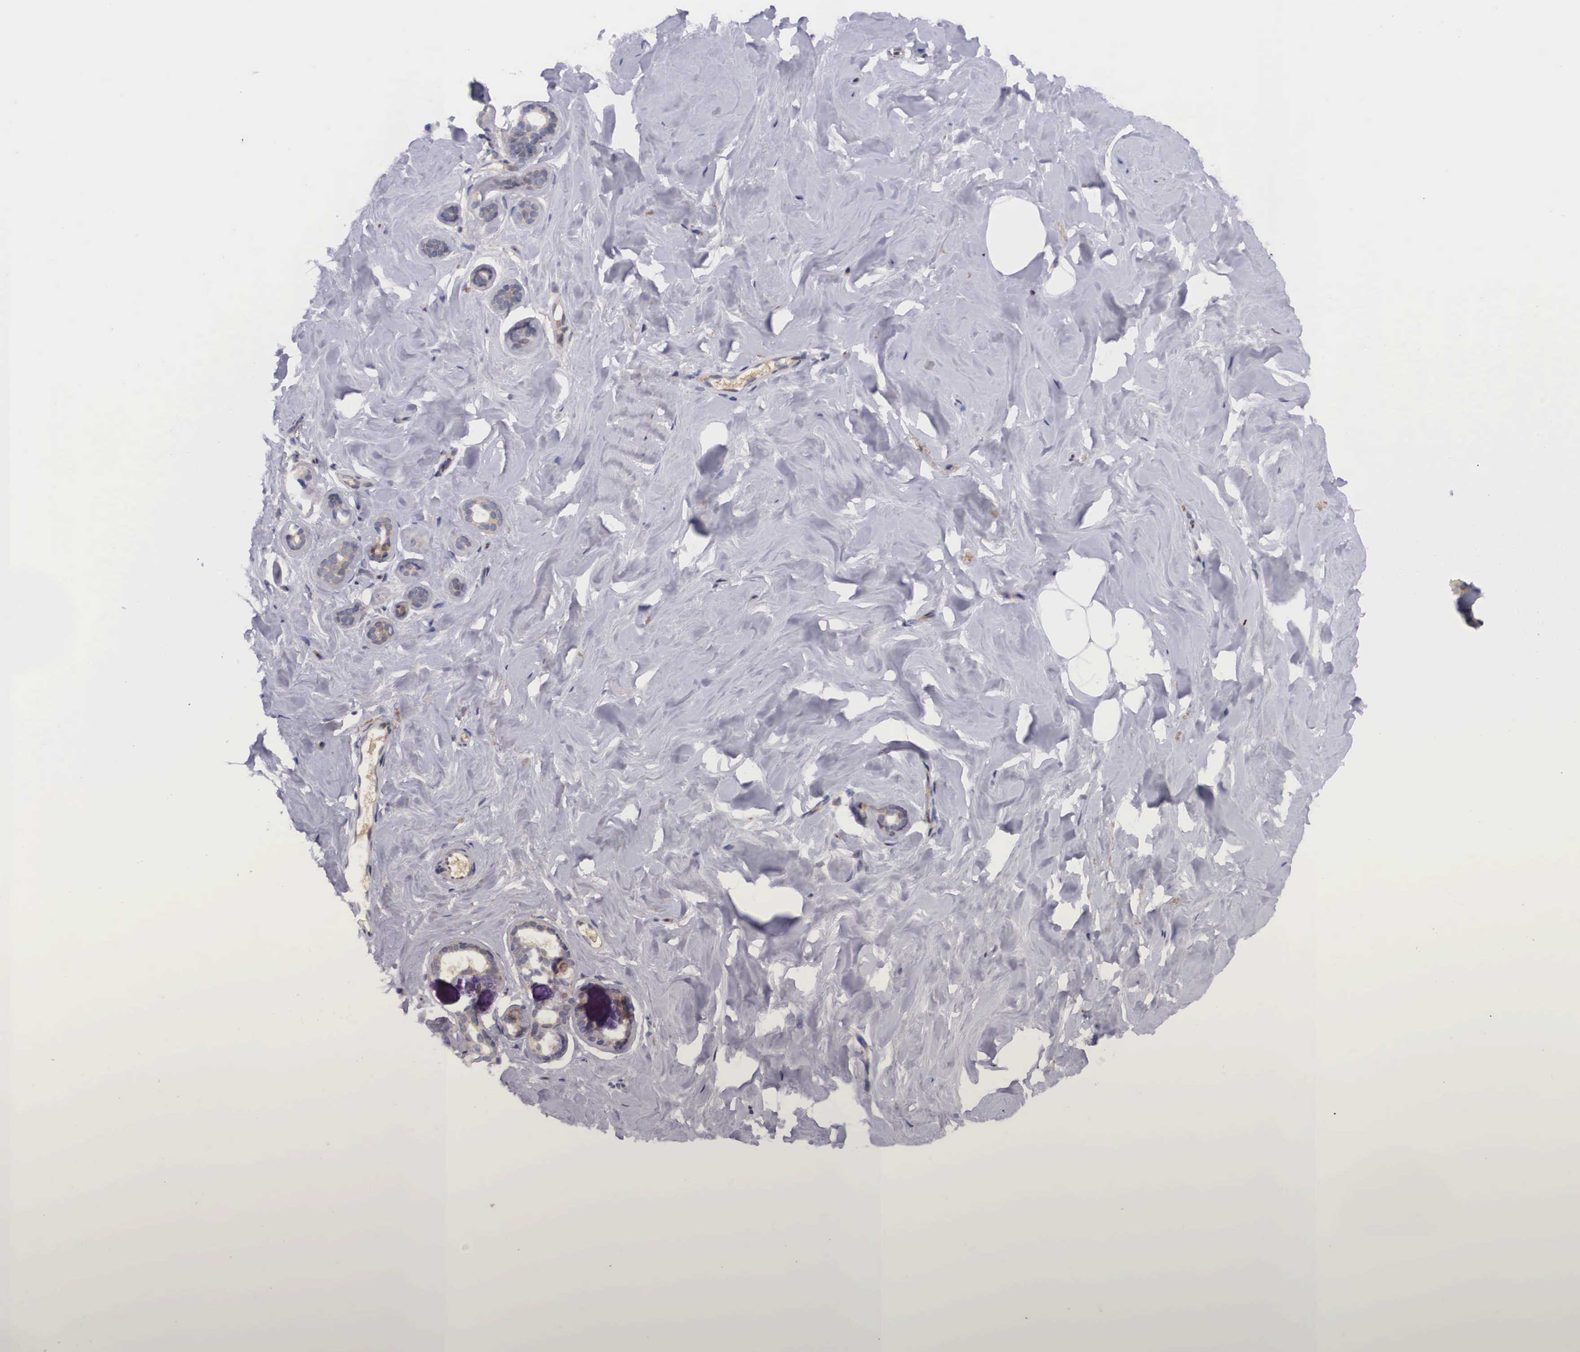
{"staining": {"intensity": "negative", "quantity": "none", "location": "none"}, "tissue": "breast", "cell_type": "Adipocytes", "image_type": "normal", "snomed": [{"axis": "morphology", "description": "Normal tissue, NOS"}, {"axis": "topography", "description": "Breast"}], "caption": "Normal breast was stained to show a protein in brown. There is no significant staining in adipocytes. The staining is performed using DAB brown chromogen with nuclei counter-stained in using hematoxylin.", "gene": "EMID1", "patient": {"sex": "female", "age": 54}}